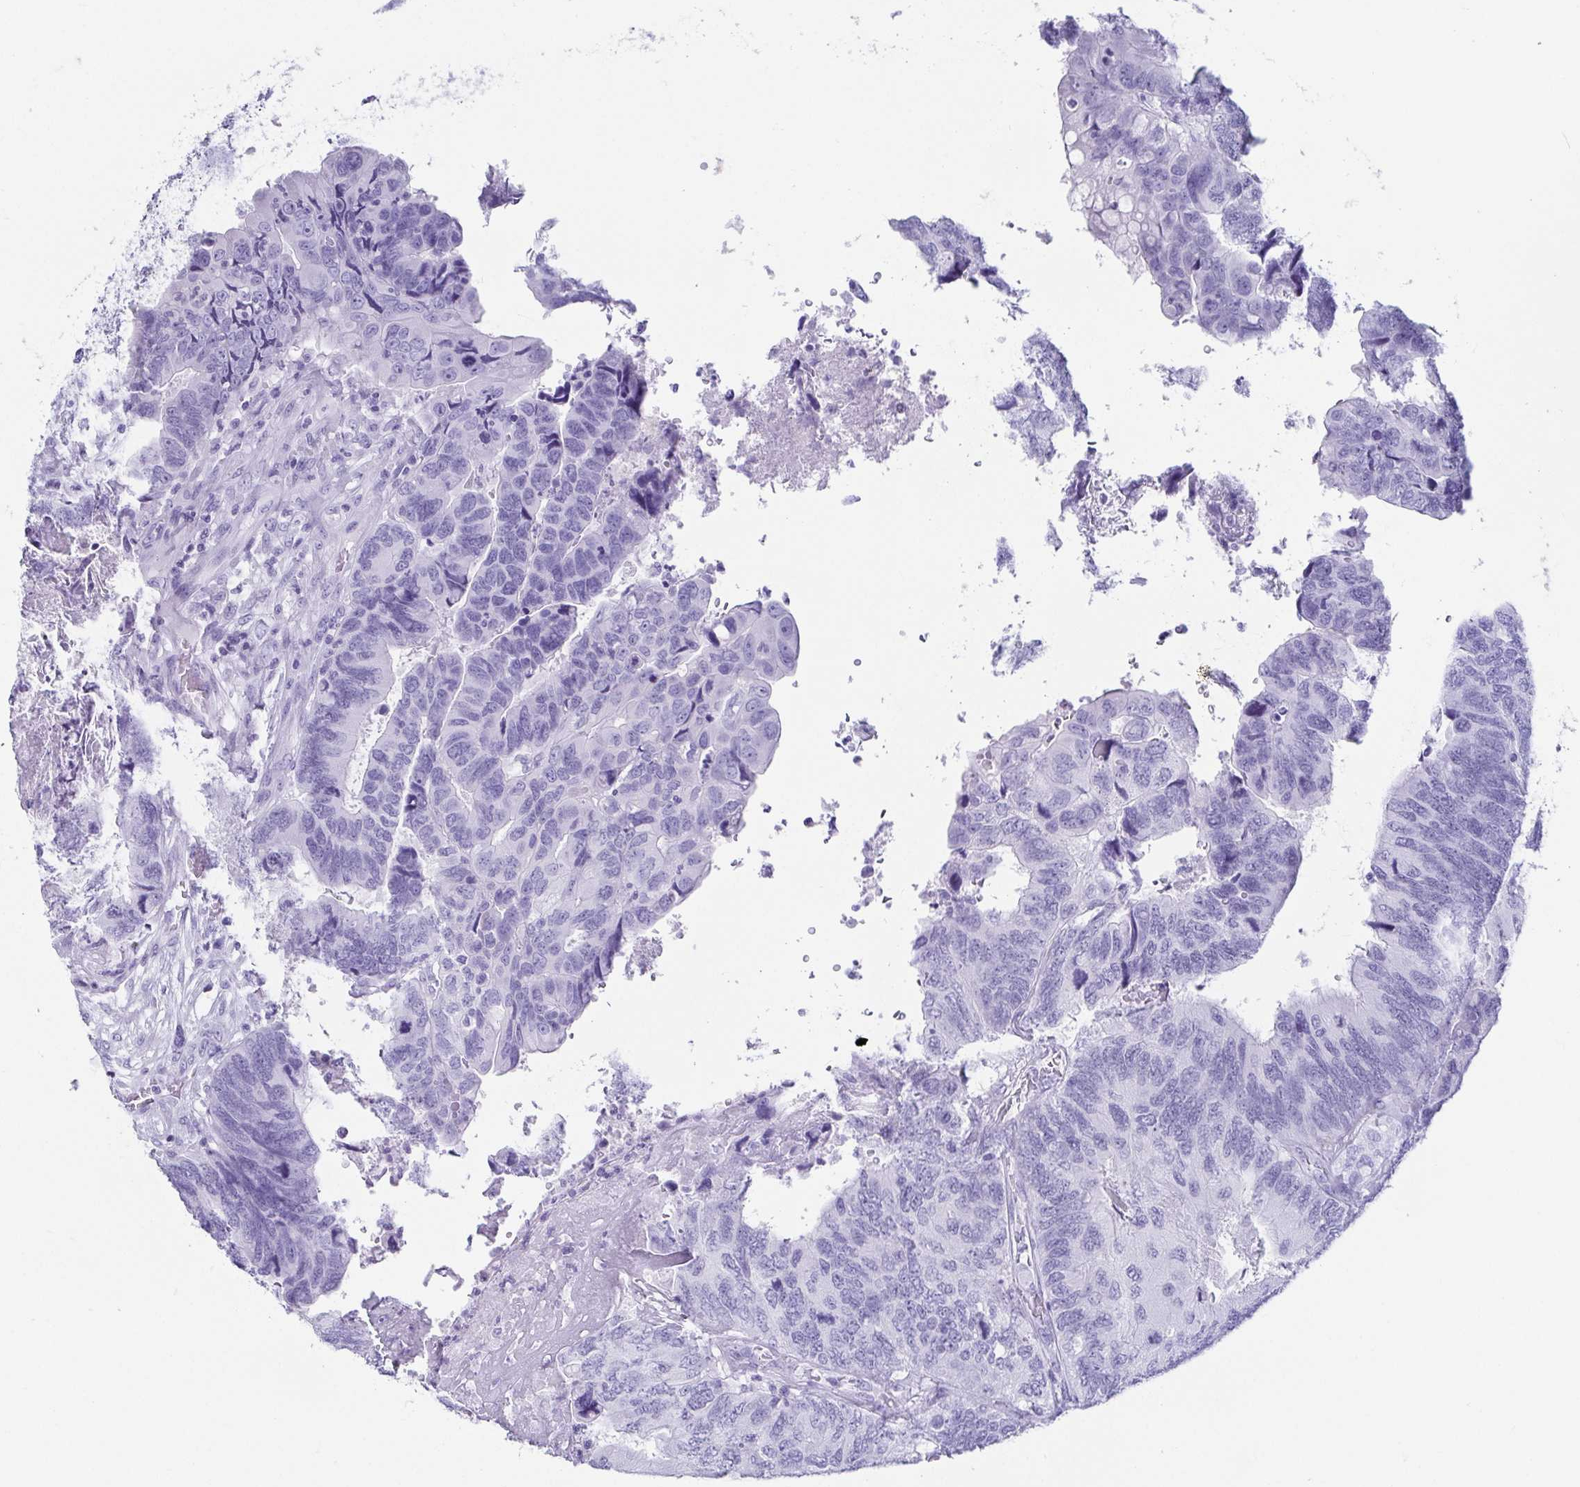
{"staining": {"intensity": "negative", "quantity": "none", "location": "none"}, "tissue": "colorectal cancer", "cell_type": "Tumor cells", "image_type": "cancer", "snomed": [{"axis": "morphology", "description": "Adenocarcinoma, NOS"}, {"axis": "topography", "description": "Colon"}], "caption": "Immunohistochemistry micrograph of colorectal cancer stained for a protein (brown), which reveals no expression in tumor cells.", "gene": "CD164L2", "patient": {"sex": "female", "age": 67}}